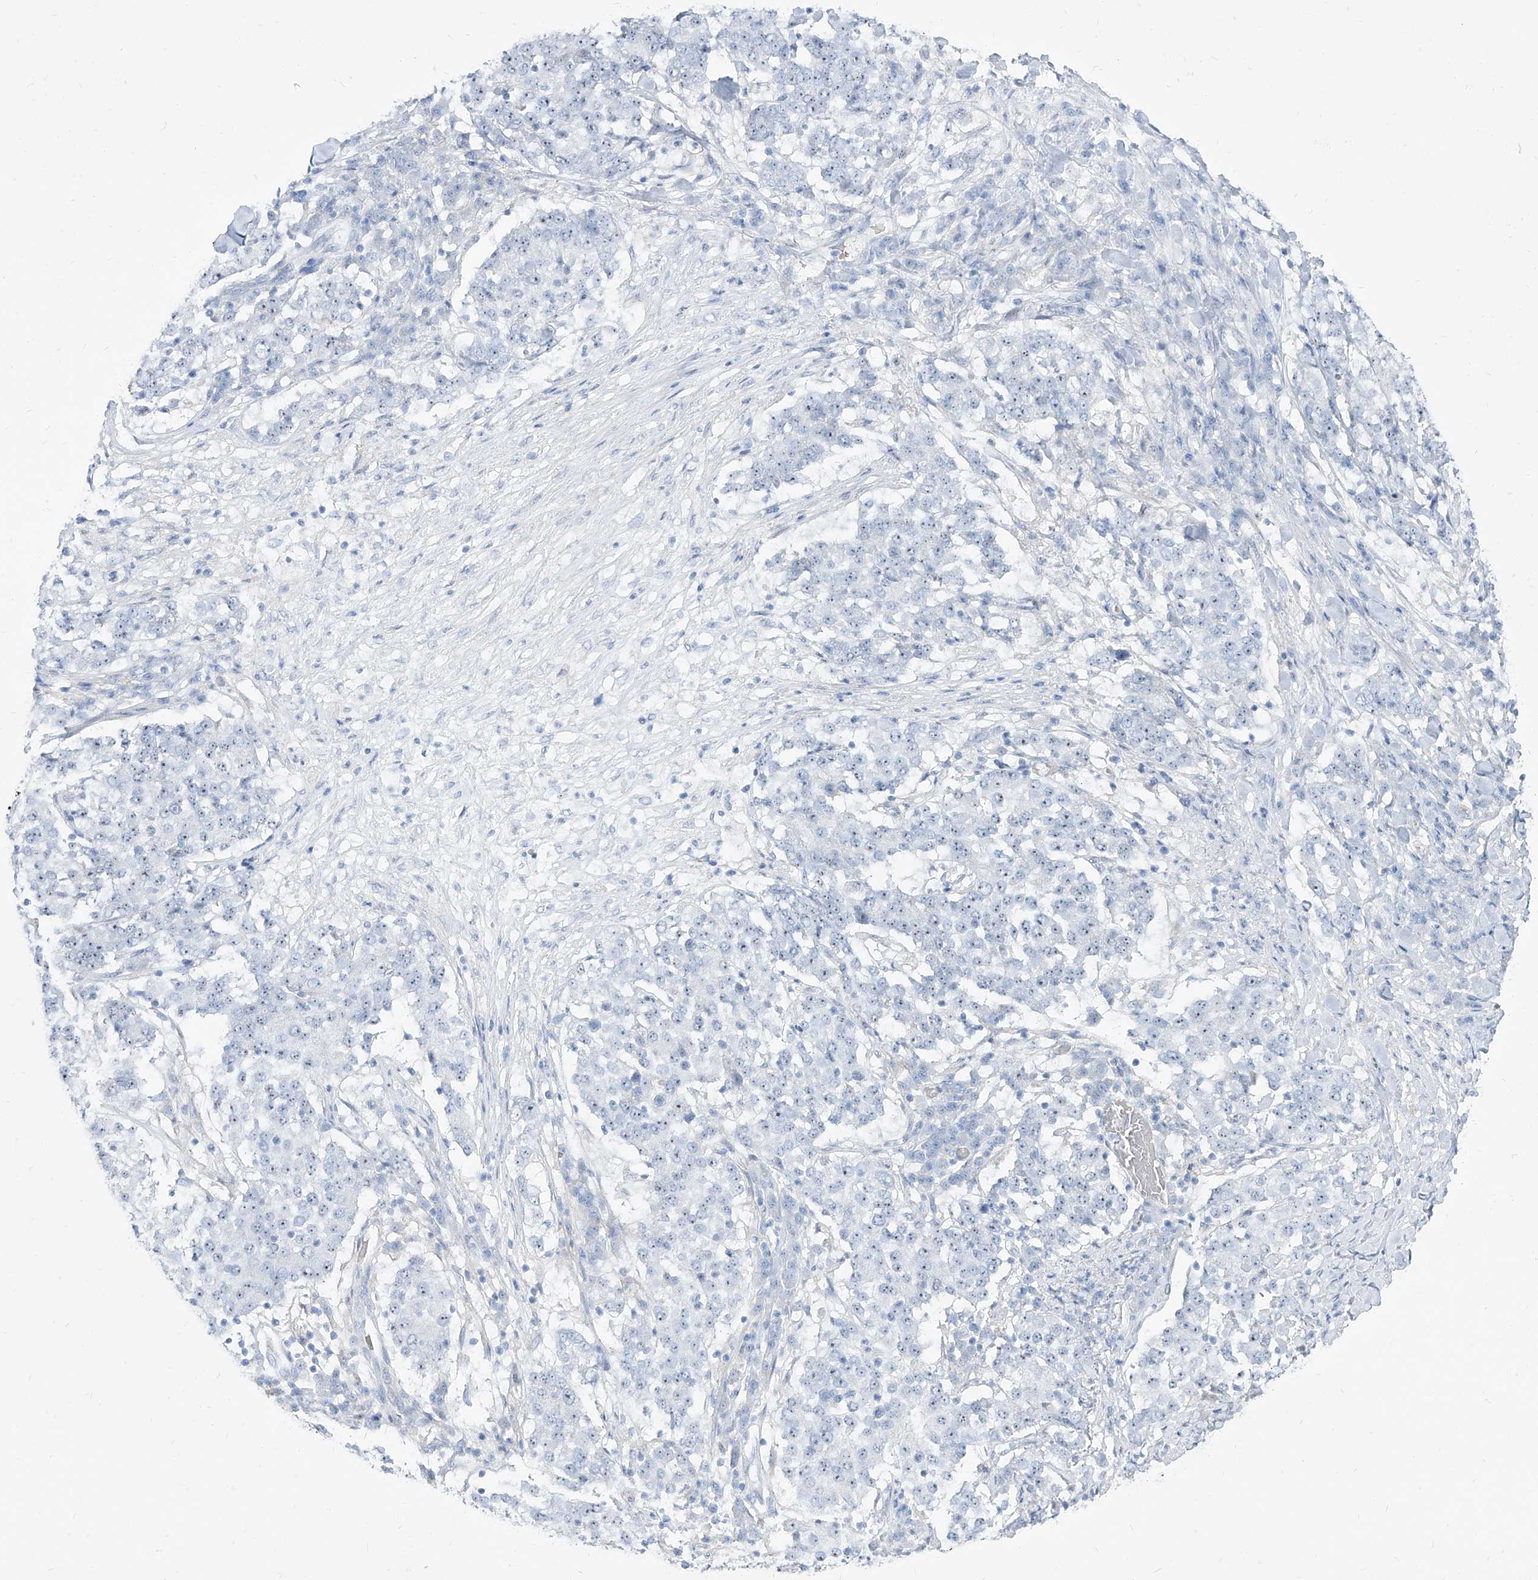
{"staining": {"intensity": "negative", "quantity": "none", "location": "none"}, "tissue": "stomach cancer", "cell_type": "Tumor cells", "image_type": "cancer", "snomed": [{"axis": "morphology", "description": "Adenocarcinoma, NOS"}, {"axis": "topography", "description": "Stomach"}], "caption": "This image is of stomach adenocarcinoma stained with immunohistochemistry (IHC) to label a protein in brown with the nuclei are counter-stained blue. There is no expression in tumor cells.", "gene": "TXLNB", "patient": {"sex": "male", "age": 59}}